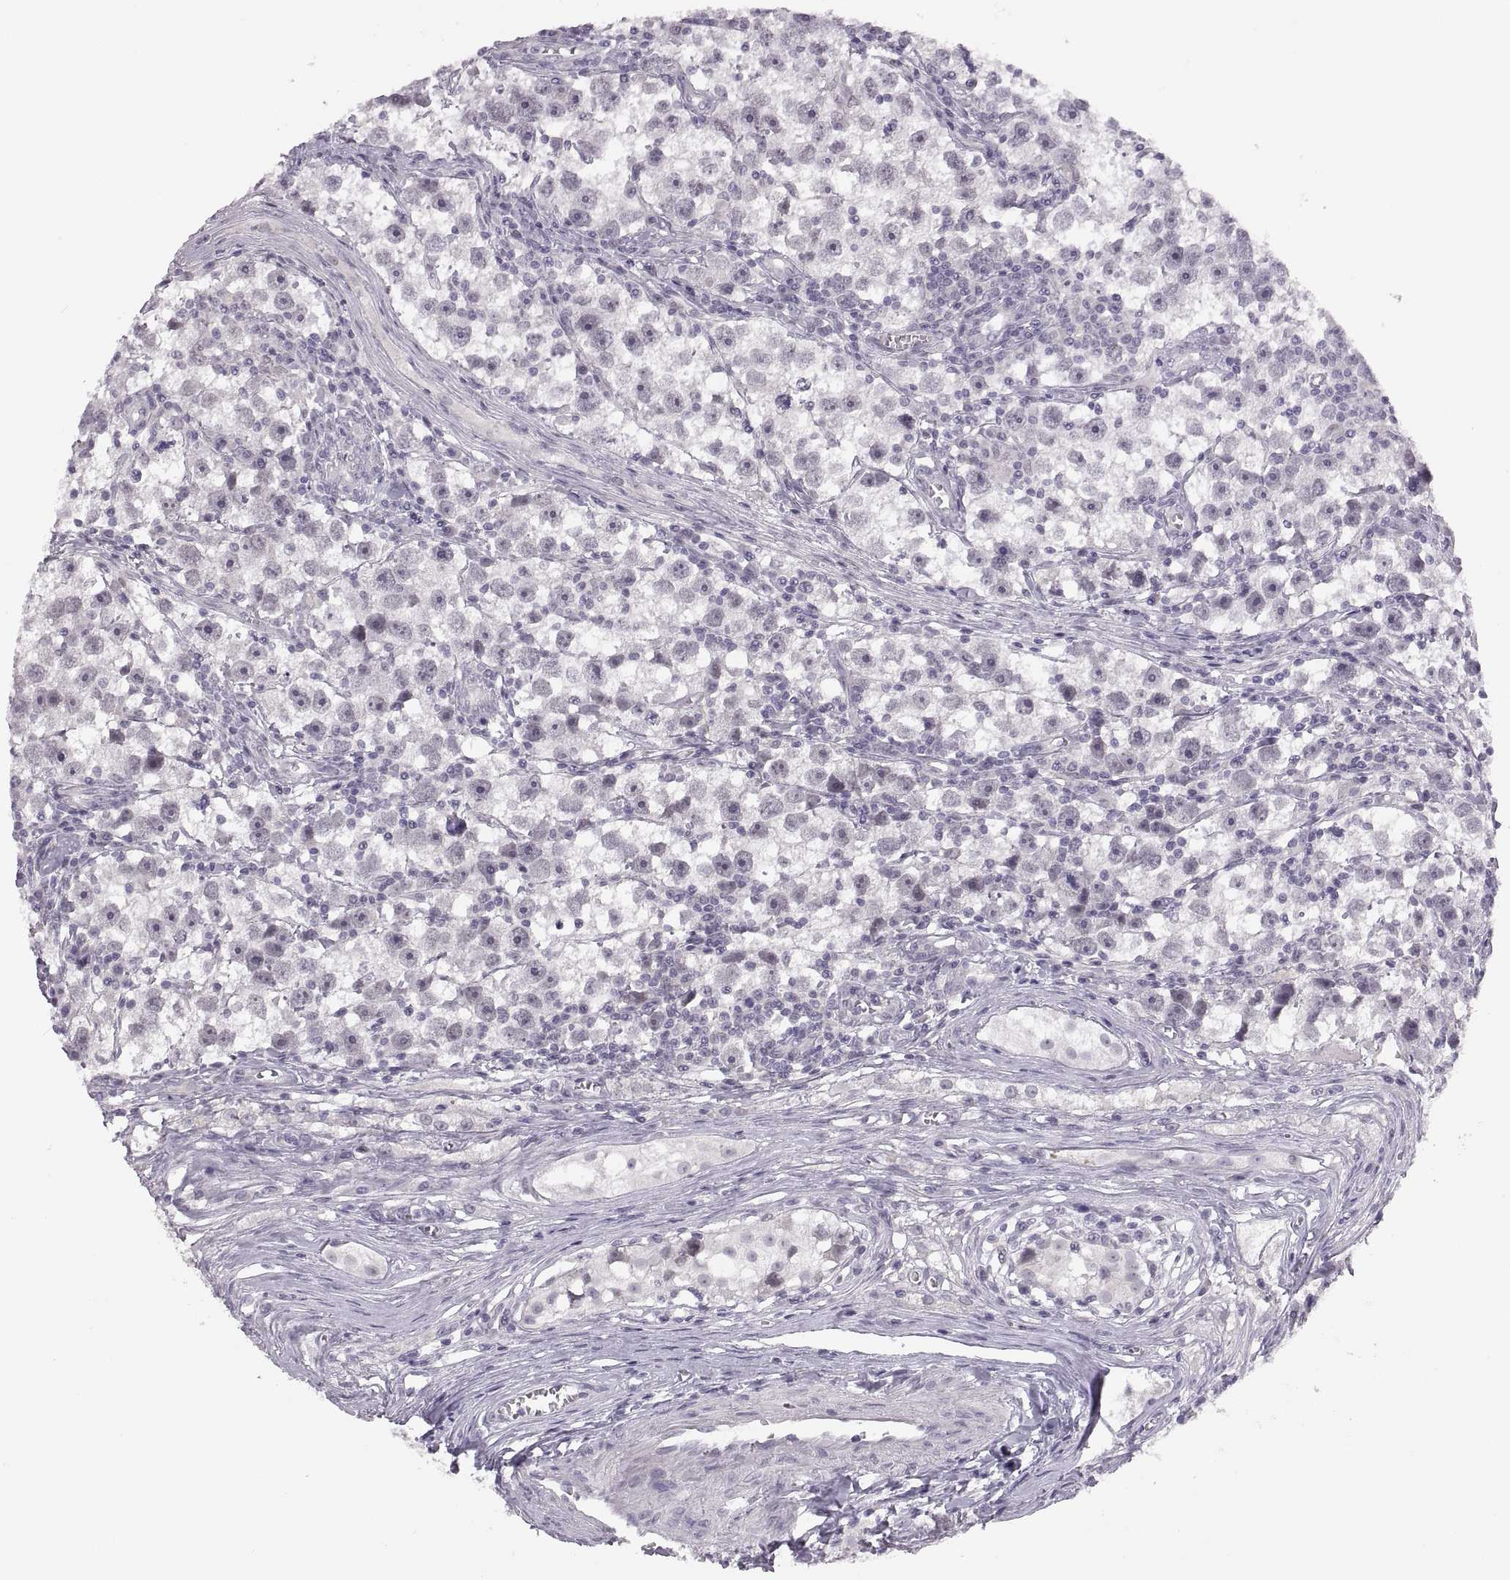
{"staining": {"intensity": "negative", "quantity": "none", "location": "none"}, "tissue": "testis cancer", "cell_type": "Tumor cells", "image_type": "cancer", "snomed": [{"axis": "morphology", "description": "Seminoma, NOS"}, {"axis": "topography", "description": "Testis"}], "caption": "The immunohistochemistry photomicrograph has no significant expression in tumor cells of testis cancer tissue. The staining is performed using DAB brown chromogen with nuclei counter-stained in using hematoxylin.", "gene": "ADH6", "patient": {"sex": "male", "age": 30}}